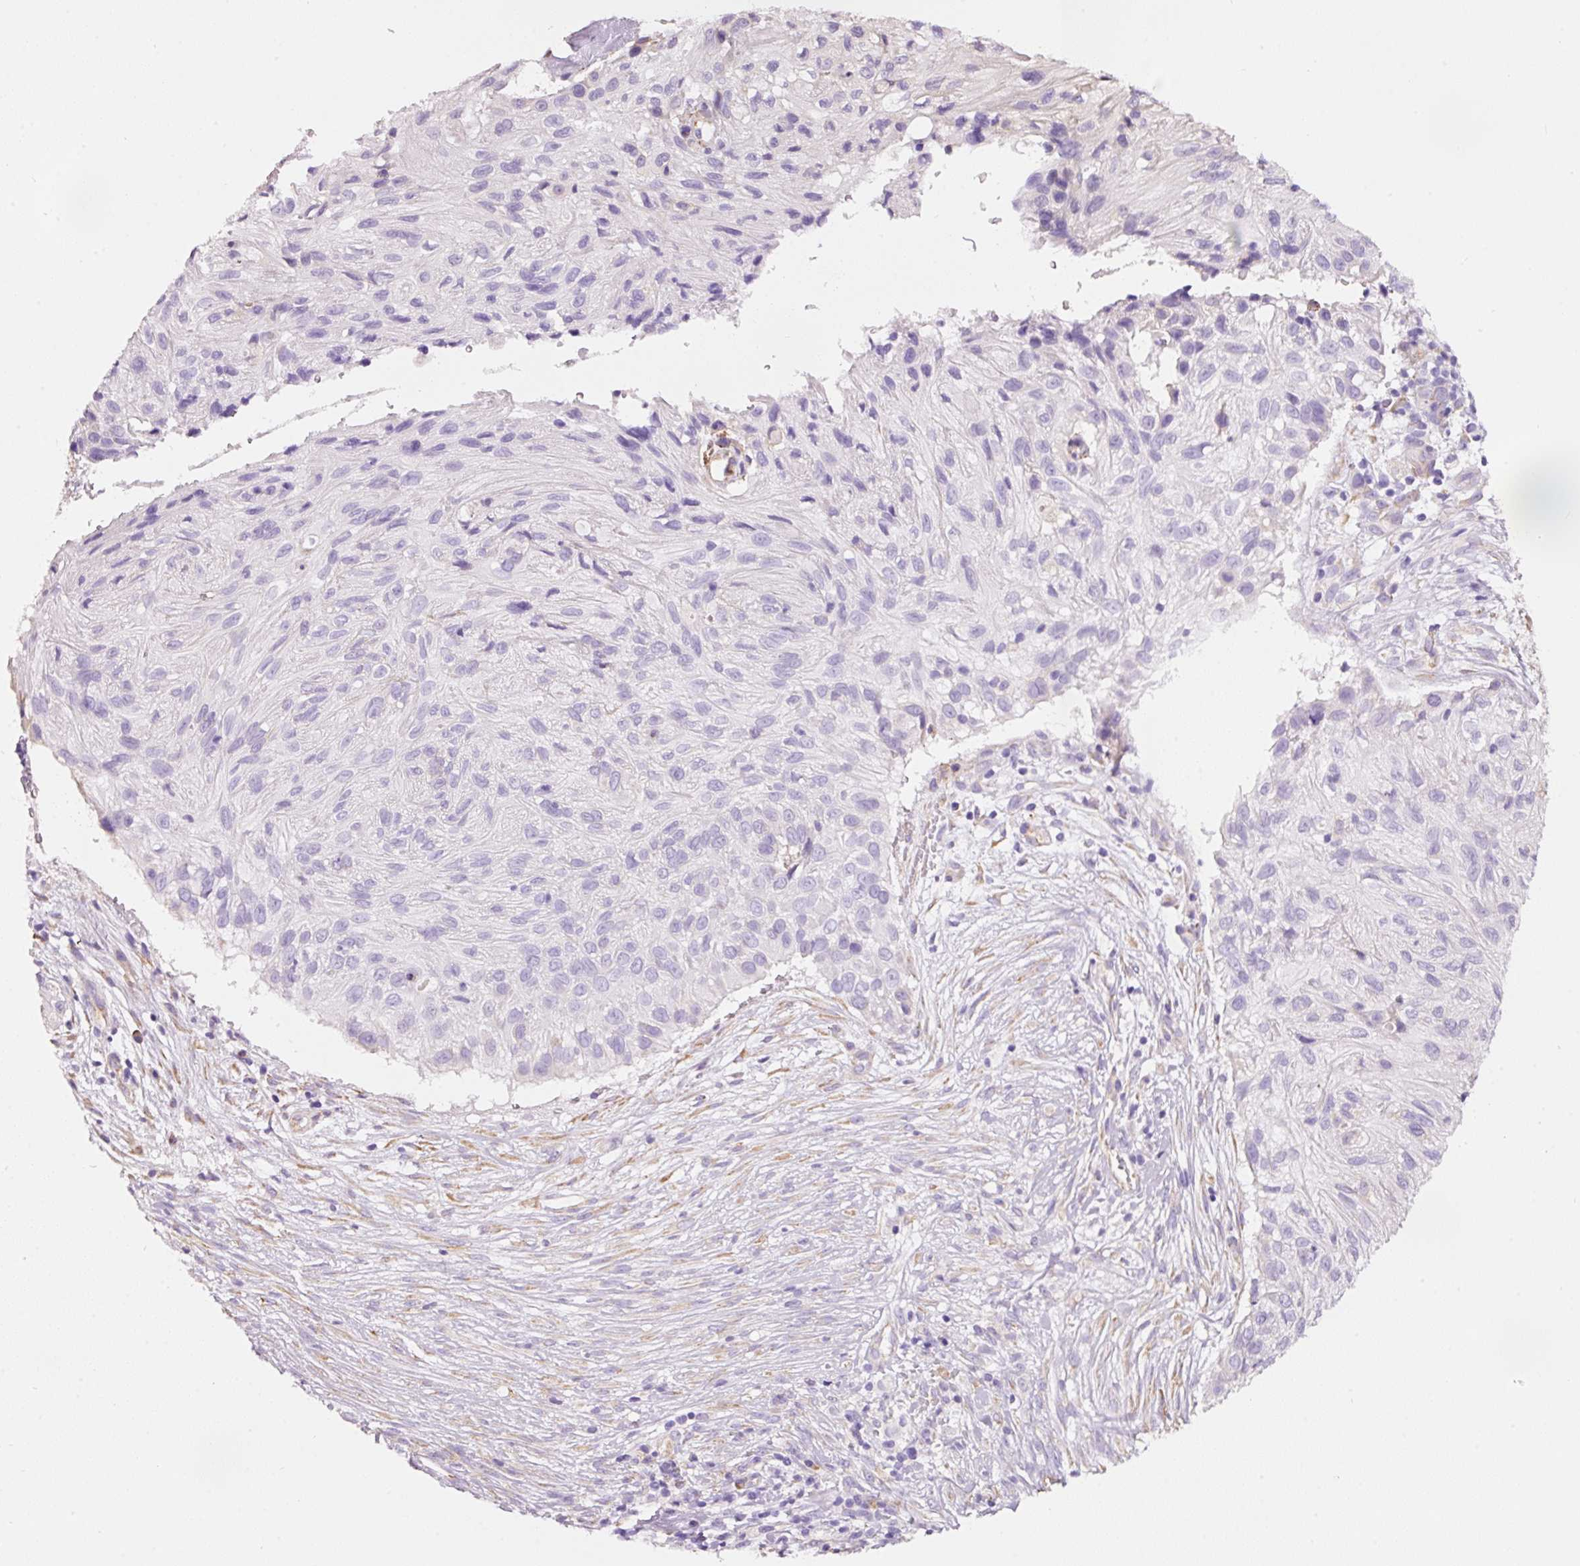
{"staining": {"intensity": "negative", "quantity": "none", "location": "none"}, "tissue": "skin cancer", "cell_type": "Tumor cells", "image_type": "cancer", "snomed": [{"axis": "morphology", "description": "Squamous cell carcinoma, NOS"}, {"axis": "topography", "description": "Skin"}], "caption": "Immunohistochemistry micrograph of squamous cell carcinoma (skin) stained for a protein (brown), which displays no staining in tumor cells.", "gene": "GCG", "patient": {"sex": "male", "age": 82}}